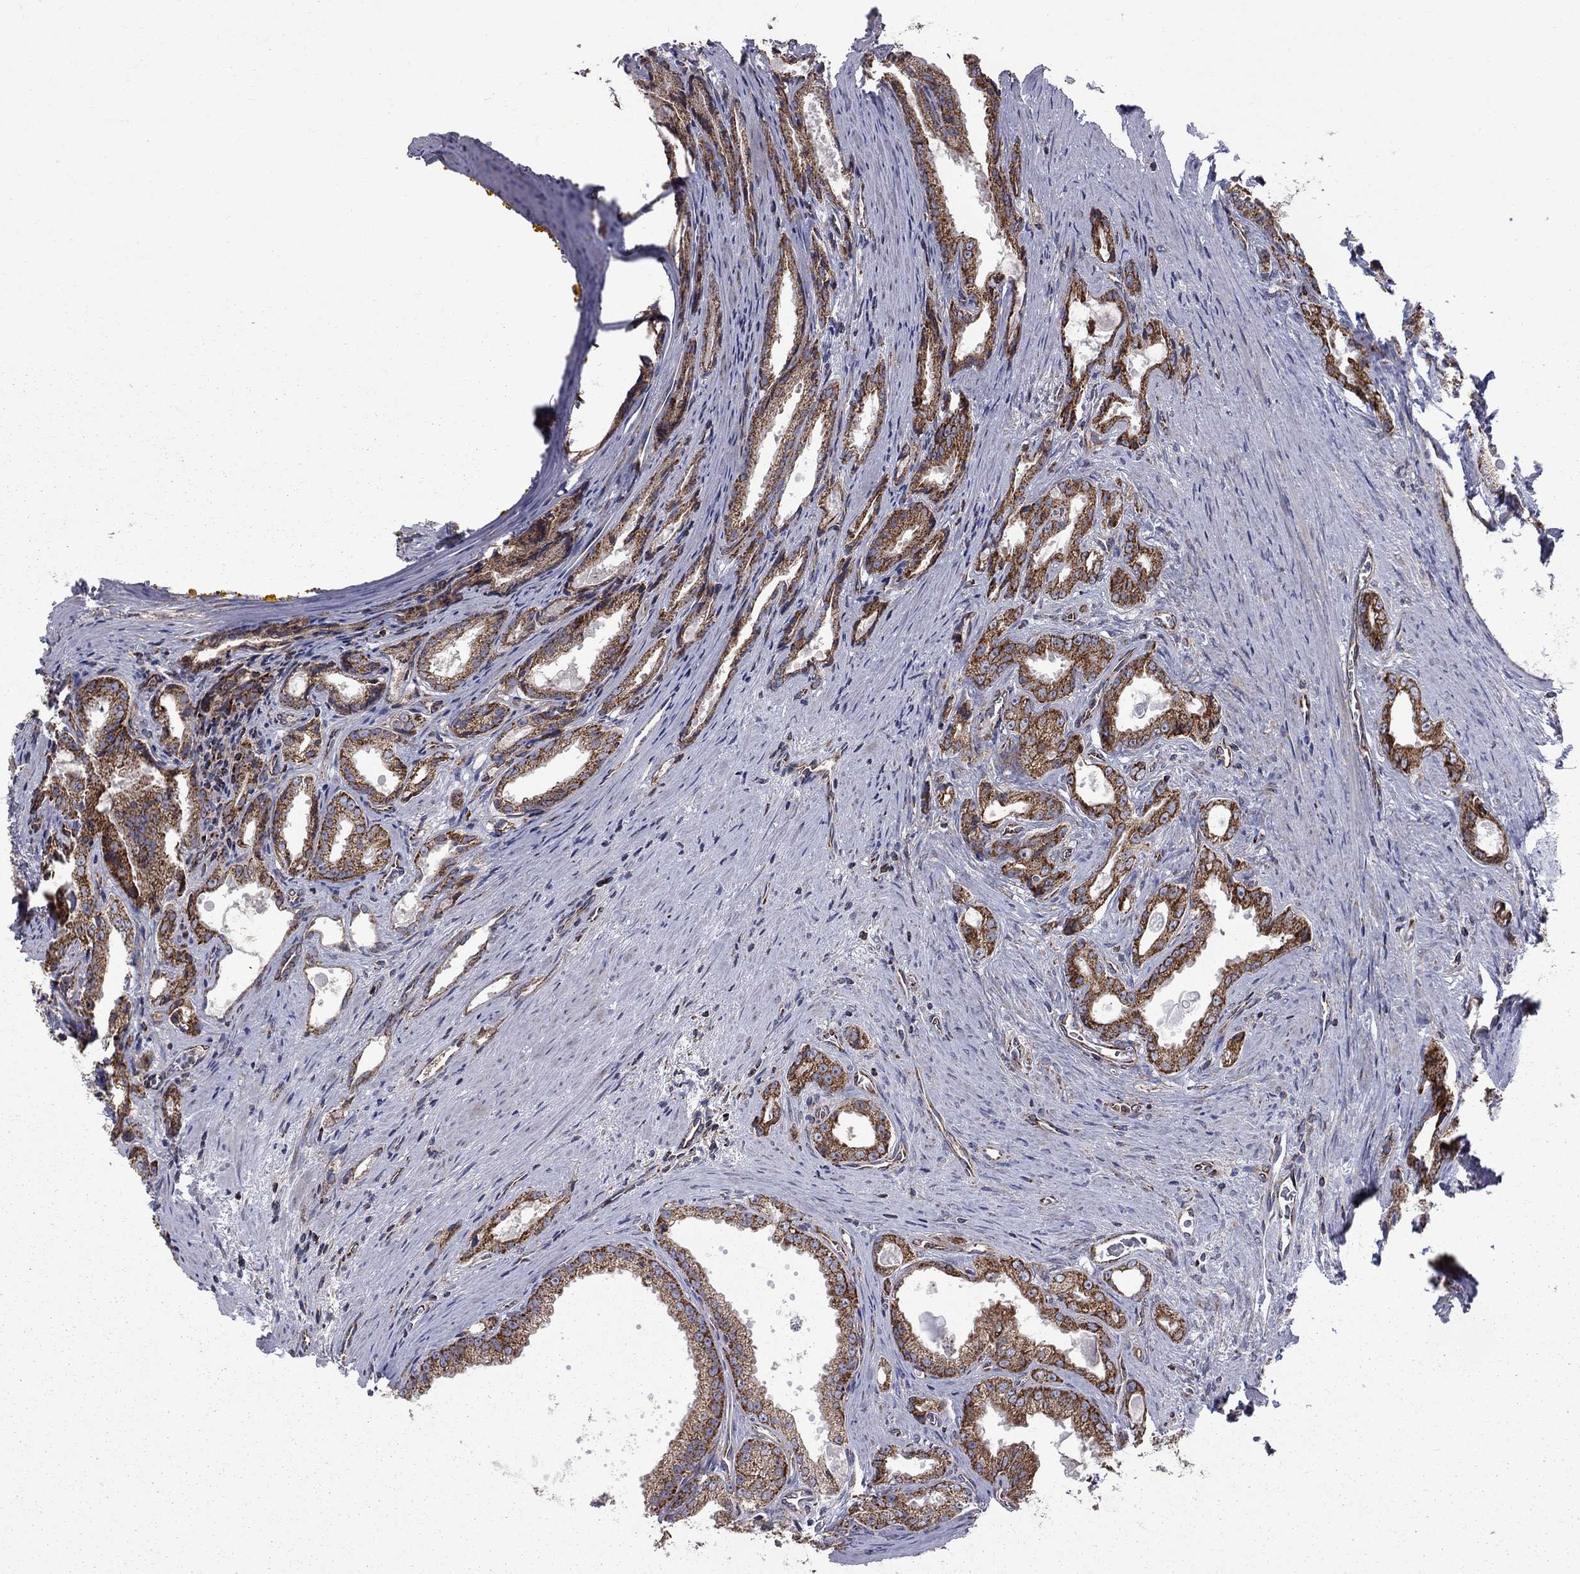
{"staining": {"intensity": "strong", "quantity": "25%-75%", "location": "cytoplasmic/membranous"}, "tissue": "prostate cancer", "cell_type": "Tumor cells", "image_type": "cancer", "snomed": [{"axis": "morphology", "description": "Adenocarcinoma, NOS"}, {"axis": "morphology", "description": "Adenocarcinoma, High grade"}, {"axis": "topography", "description": "Prostate"}], "caption": "Immunohistochemistry (DAB (3,3'-diaminobenzidine)) staining of human prostate cancer reveals strong cytoplasmic/membranous protein staining in about 25%-75% of tumor cells.", "gene": "CLPTM1", "patient": {"sex": "male", "age": 70}}